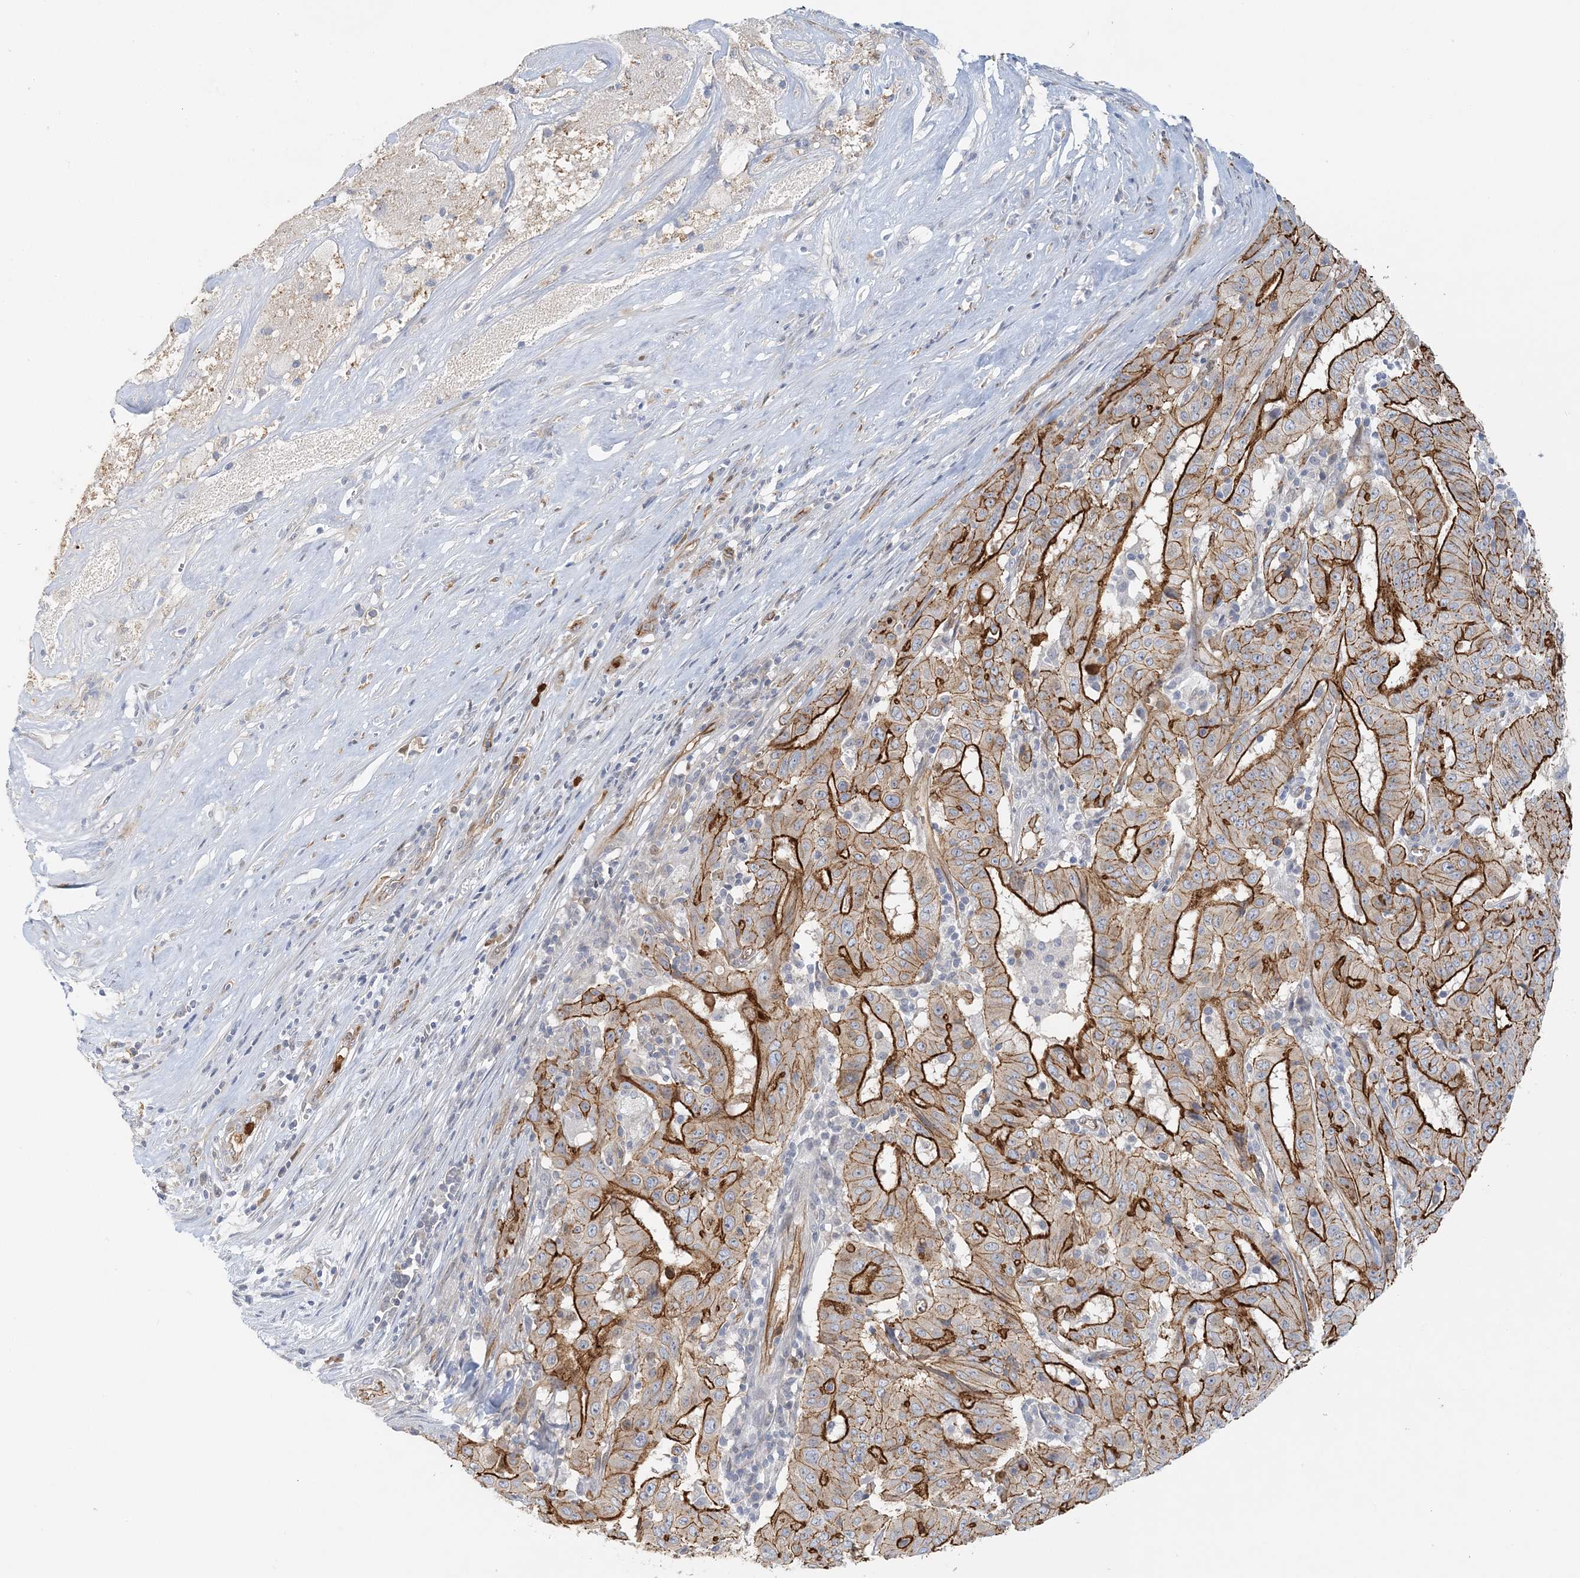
{"staining": {"intensity": "strong", "quantity": ">75%", "location": "cytoplasmic/membranous"}, "tissue": "pancreatic cancer", "cell_type": "Tumor cells", "image_type": "cancer", "snomed": [{"axis": "morphology", "description": "Adenocarcinoma, NOS"}, {"axis": "topography", "description": "Pancreas"}], "caption": "Tumor cells show high levels of strong cytoplasmic/membranous staining in approximately >75% of cells in human pancreatic cancer.", "gene": "DNAH1", "patient": {"sex": "male", "age": 63}}